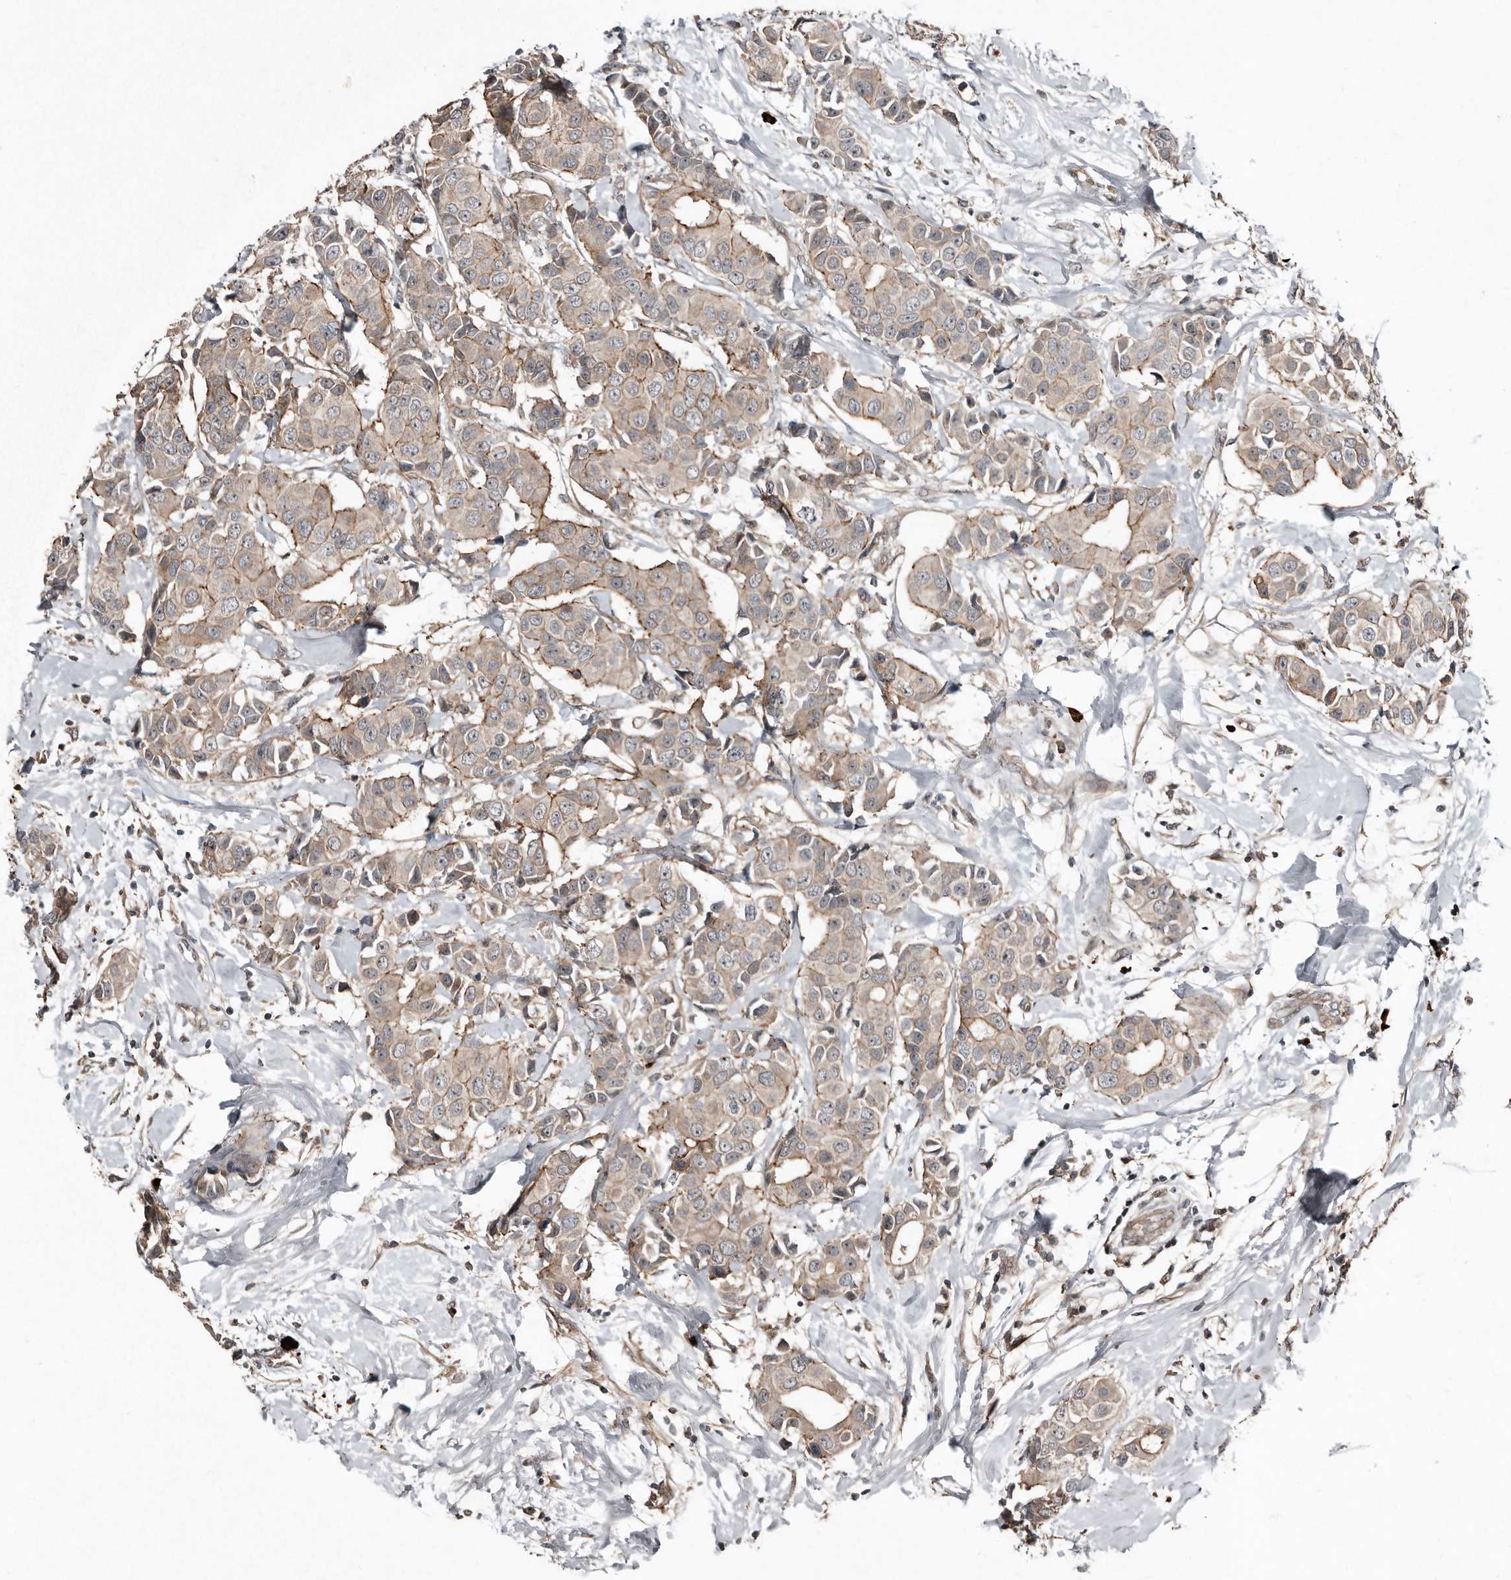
{"staining": {"intensity": "moderate", "quantity": "<25%", "location": "cytoplasmic/membranous"}, "tissue": "breast cancer", "cell_type": "Tumor cells", "image_type": "cancer", "snomed": [{"axis": "morphology", "description": "Normal tissue, NOS"}, {"axis": "morphology", "description": "Duct carcinoma"}, {"axis": "topography", "description": "Breast"}], "caption": "Immunohistochemical staining of human breast intraductal carcinoma displays low levels of moderate cytoplasmic/membranous protein expression in approximately <25% of tumor cells.", "gene": "TEAD3", "patient": {"sex": "female", "age": 39}}